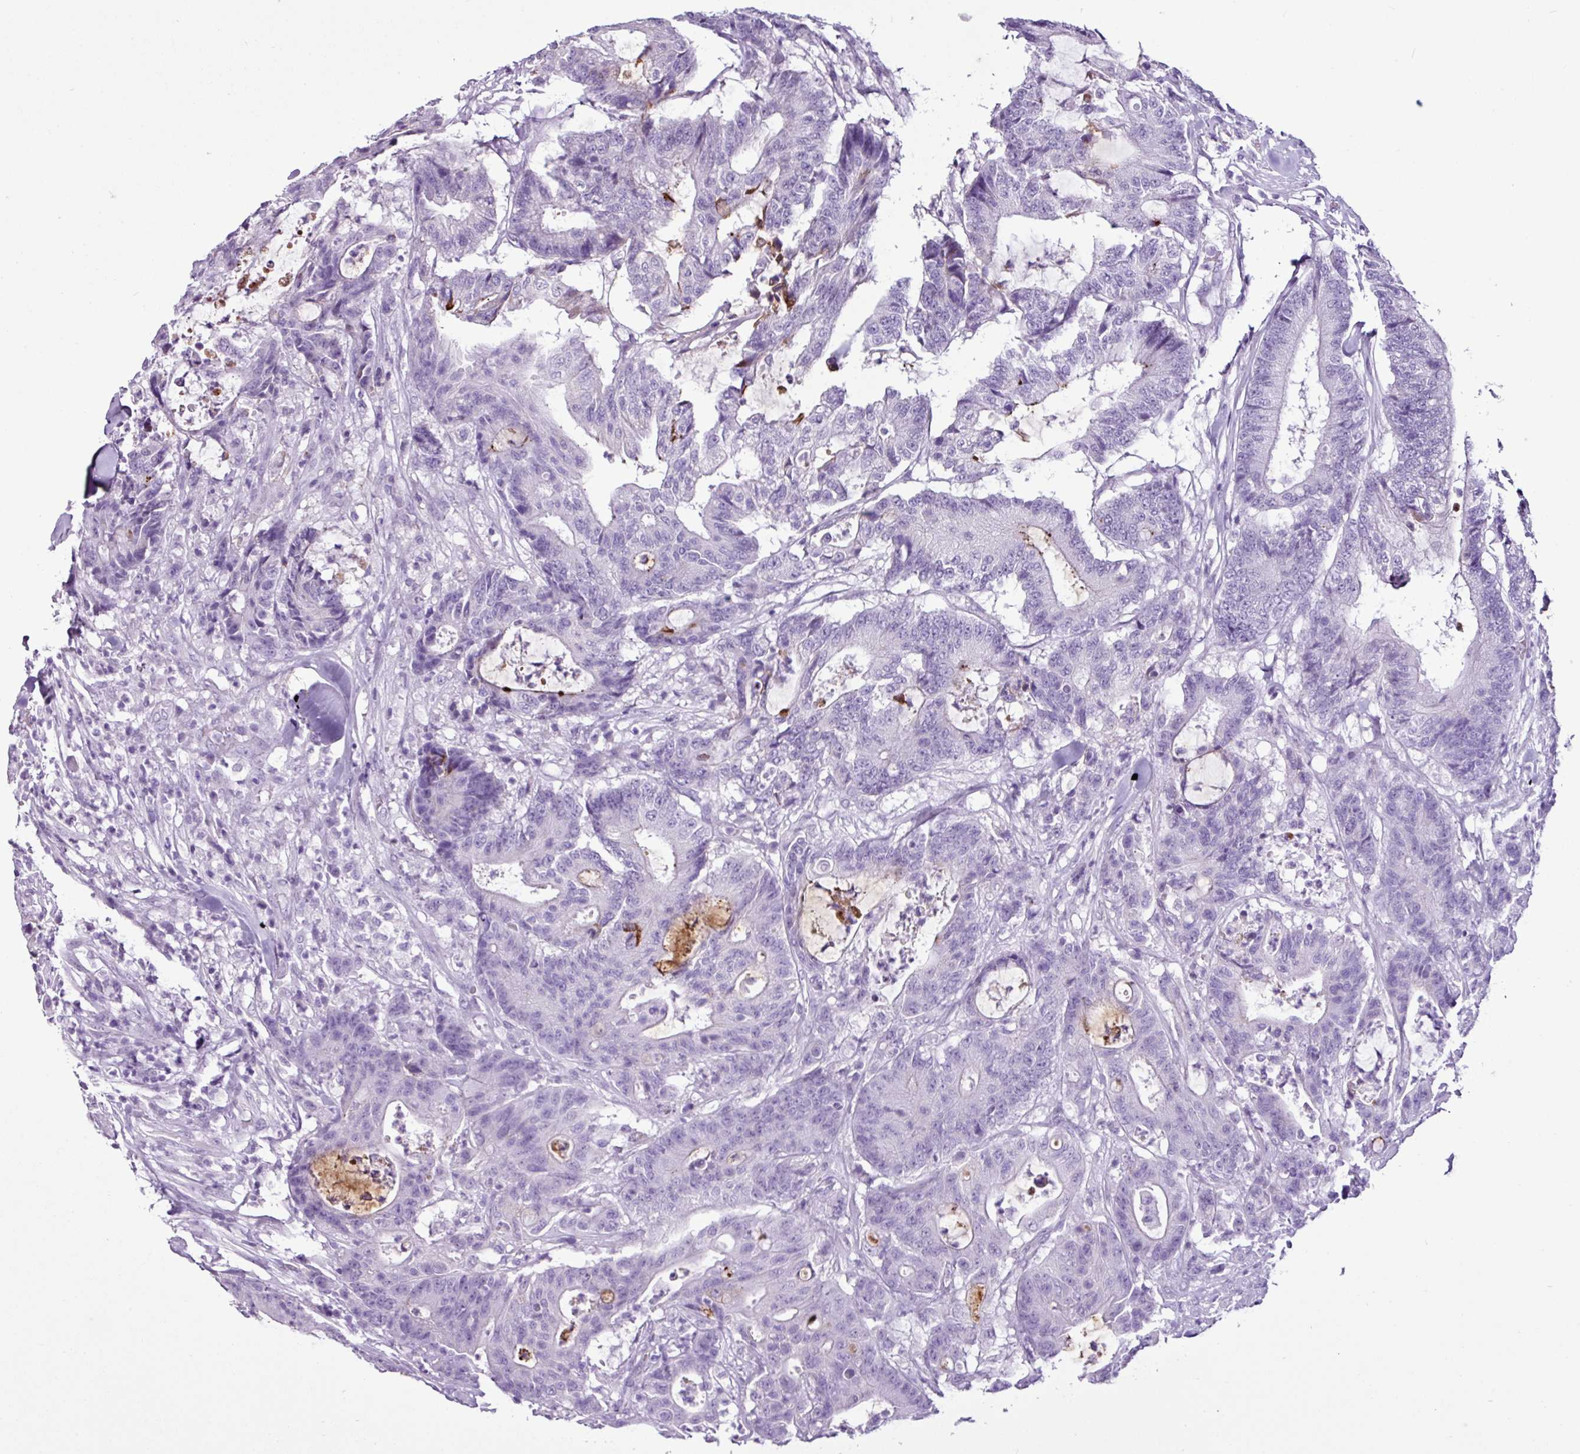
{"staining": {"intensity": "moderate", "quantity": "<25%", "location": "cytoplasmic/membranous"}, "tissue": "colorectal cancer", "cell_type": "Tumor cells", "image_type": "cancer", "snomed": [{"axis": "morphology", "description": "Adenocarcinoma, NOS"}, {"axis": "topography", "description": "Colon"}], "caption": "Tumor cells display moderate cytoplasmic/membranous expression in approximately <25% of cells in adenocarcinoma (colorectal).", "gene": "PGR", "patient": {"sex": "female", "age": 84}}